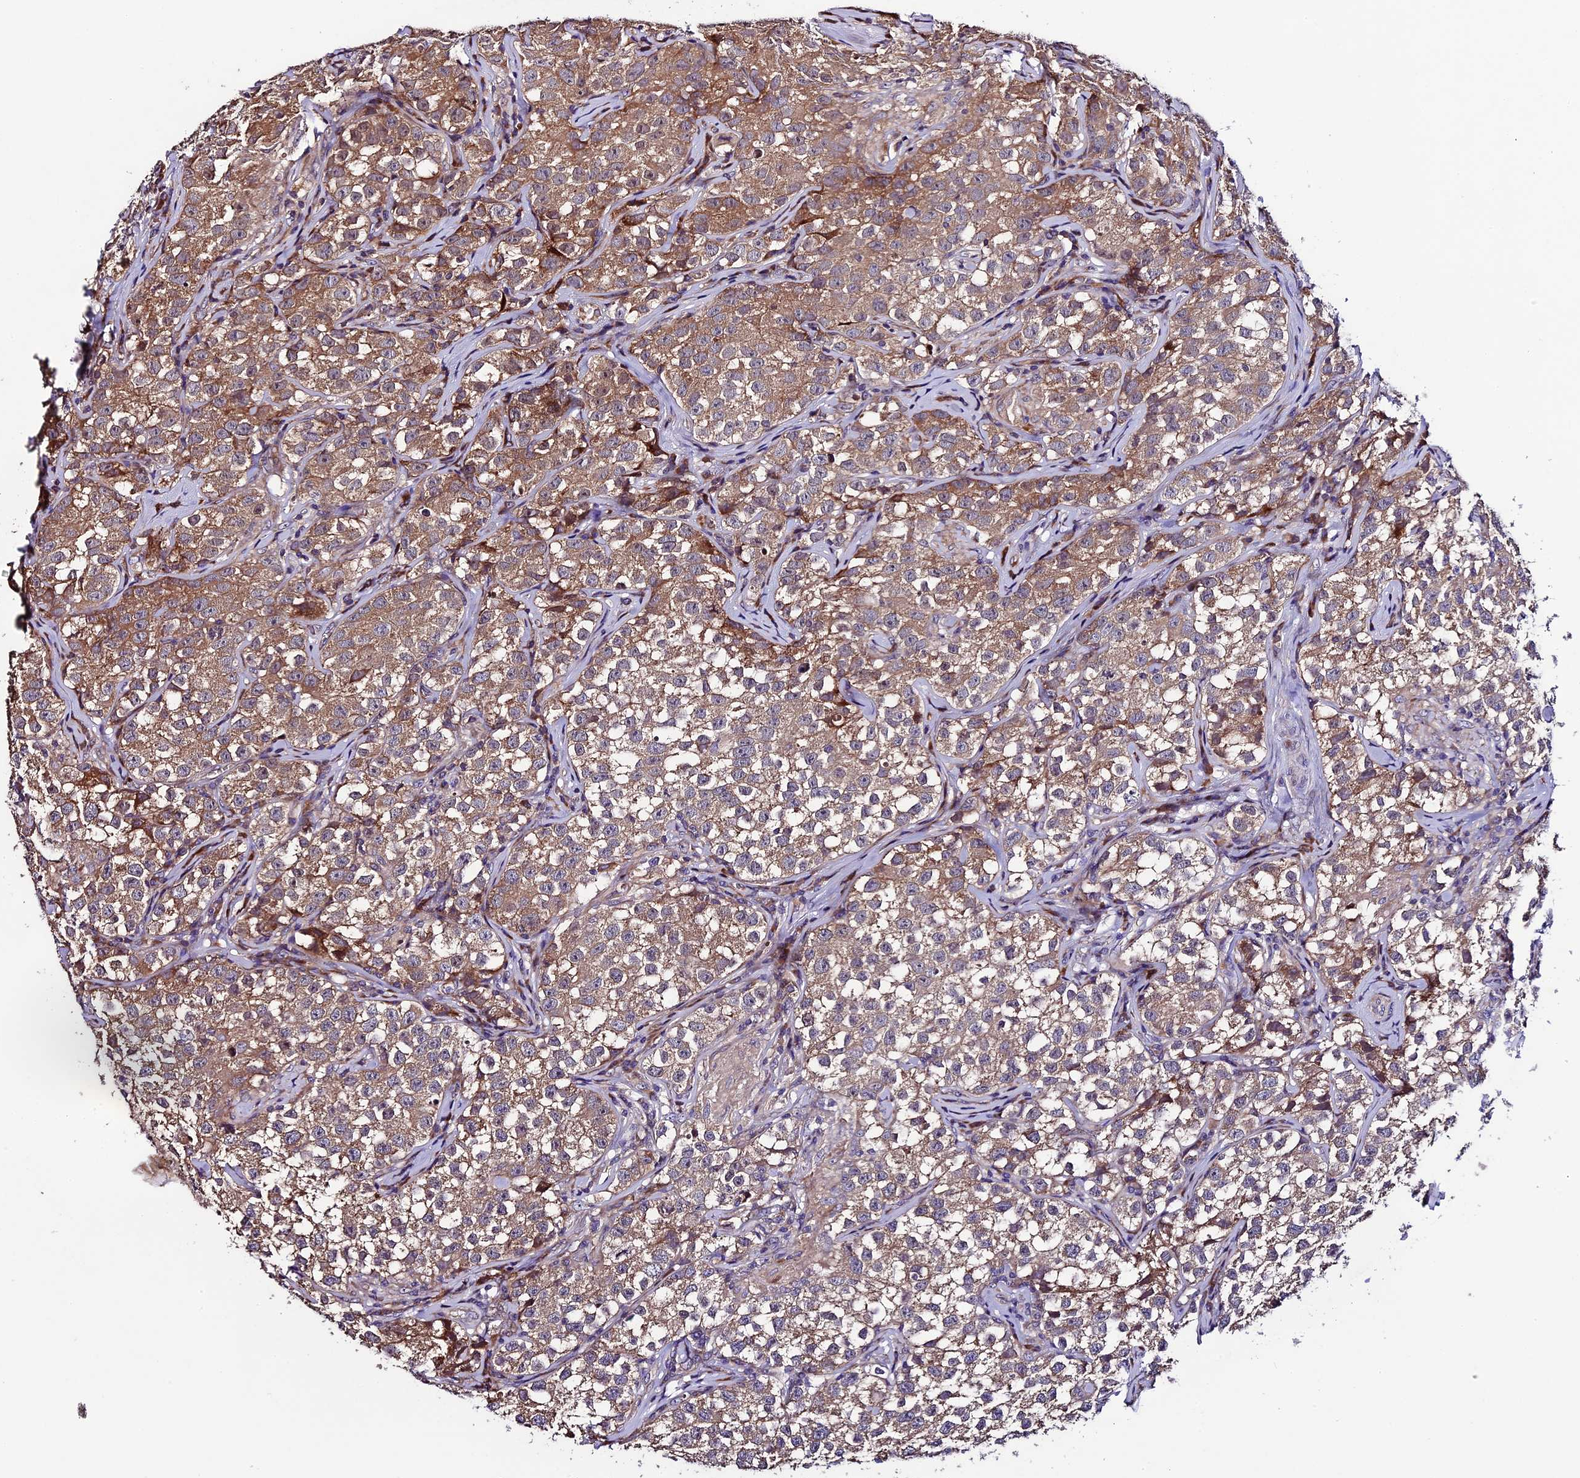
{"staining": {"intensity": "moderate", "quantity": ">75%", "location": "cytoplasmic/membranous"}, "tissue": "testis cancer", "cell_type": "Tumor cells", "image_type": "cancer", "snomed": [{"axis": "morphology", "description": "Seminoma, NOS"}, {"axis": "morphology", "description": "Carcinoma, Embryonal, NOS"}, {"axis": "topography", "description": "Testis"}], "caption": "Testis cancer (seminoma) stained with a brown dye exhibits moderate cytoplasmic/membranous positive positivity in approximately >75% of tumor cells.", "gene": "SPIRE1", "patient": {"sex": "male", "age": 43}}